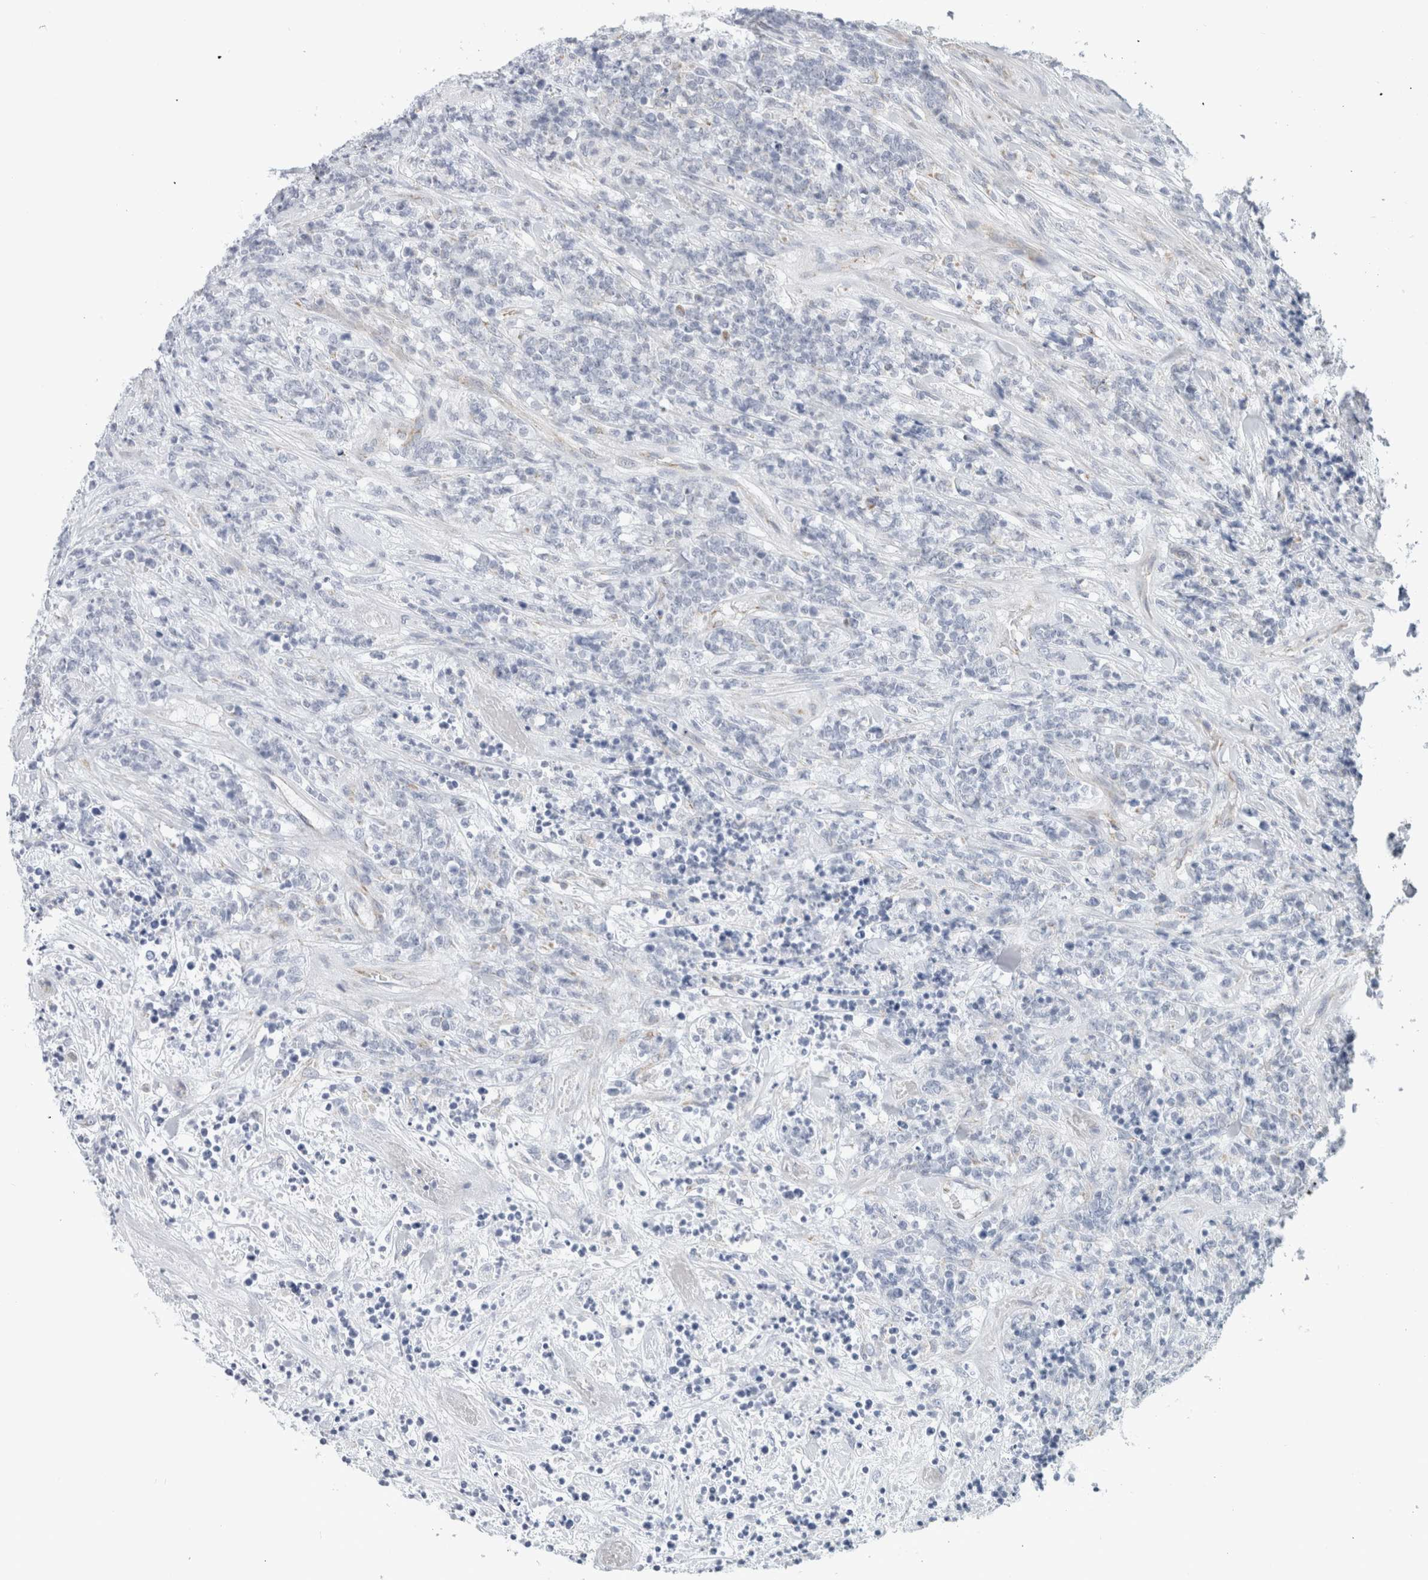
{"staining": {"intensity": "negative", "quantity": "none", "location": "none"}, "tissue": "lymphoma", "cell_type": "Tumor cells", "image_type": "cancer", "snomed": [{"axis": "morphology", "description": "Malignant lymphoma, non-Hodgkin's type, High grade"}, {"axis": "topography", "description": "Soft tissue"}], "caption": "Tumor cells show no significant protein expression in lymphoma.", "gene": "FAHD1", "patient": {"sex": "male", "age": 18}}